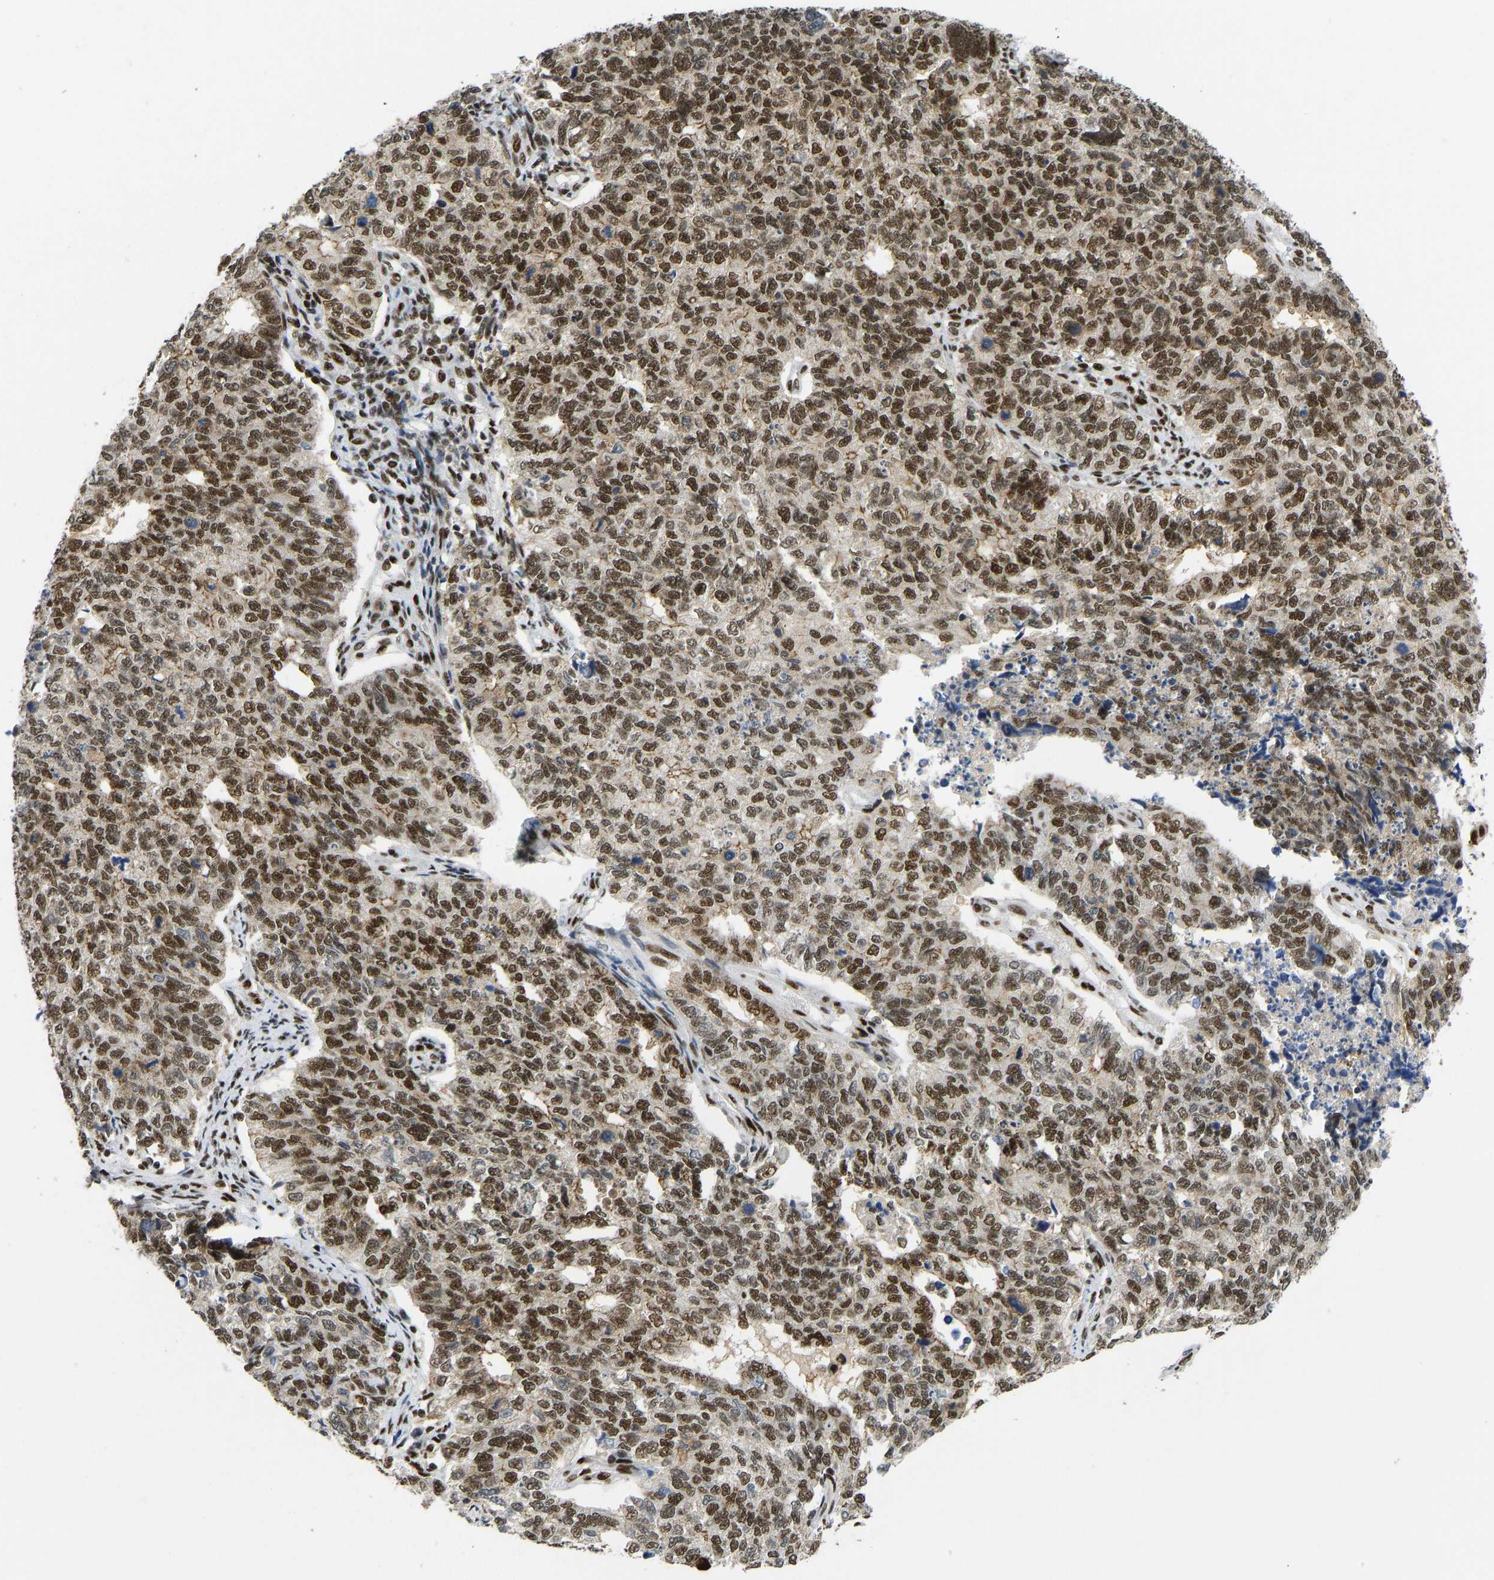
{"staining": {"intensity": "strong", "quantity": ">75%", "location": "nuclear"}, "tissue": "cervical cancer", "cell_type": "Tumor cells", "image_type": "cancer", "snomed": [{"axis": "morphology", "description": "Squamous cell carcinoma, NOS"}, {"axis": "topography", "description": "Cervix"}], "caption": "Cervical cancer (squamous cell carcinoma) stained for a protein exhibits strong nuclear positivity in tumor cells.", "gene": "FOXK1", "patient": {"sex": "female", "age": 63}}